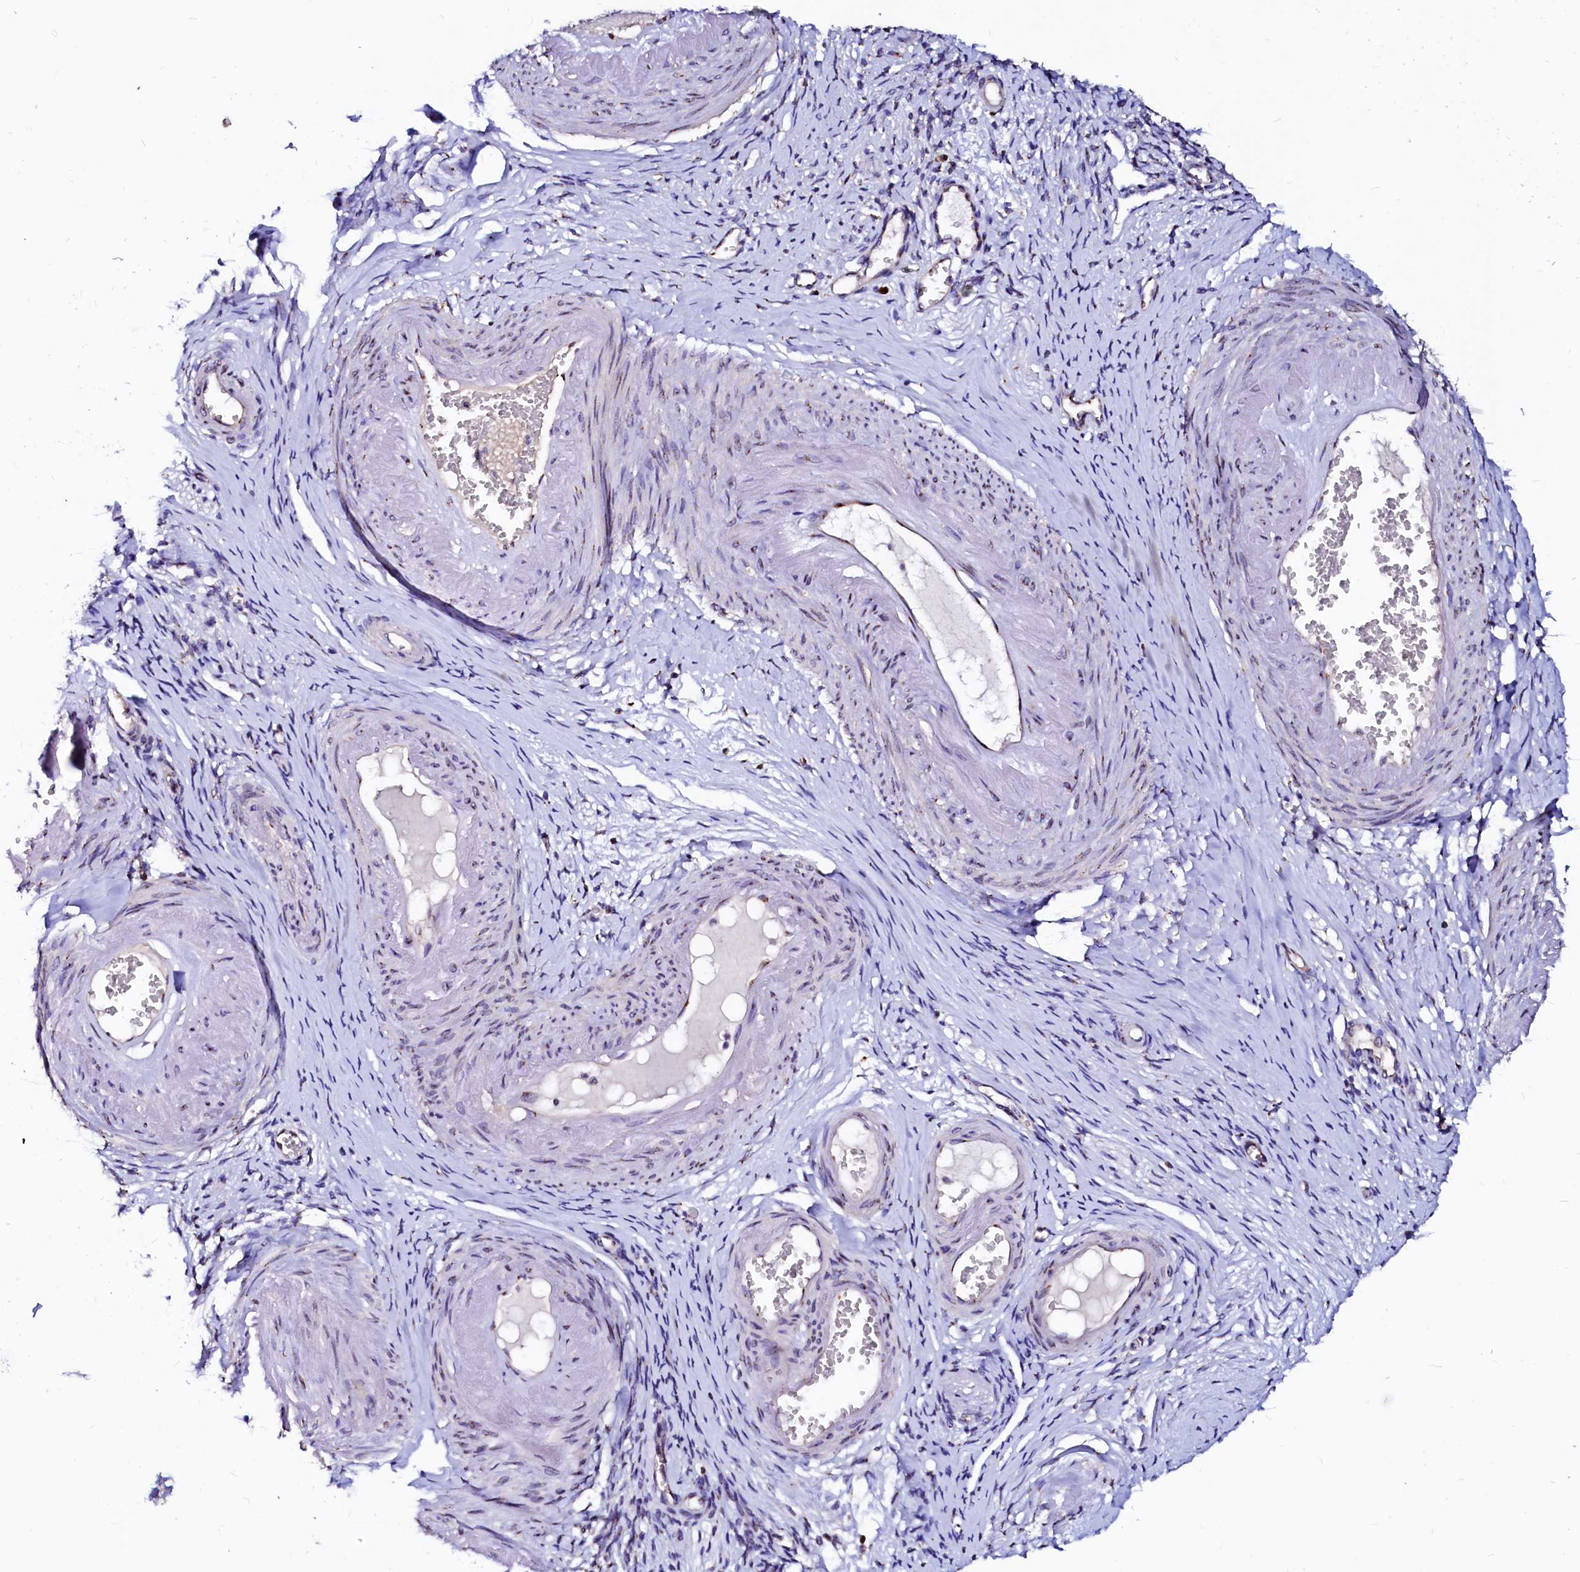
{"staining": {"intensity": "moderate", "quantity": "25%-75%", "location": "cytoplasmic/membranous"}, "tissue": "adipose tissue", "cell_type": "Adipocytes", "image_type": "normal", "snomed": [{"axis": "morphology", "description": "Normal tissue, NOS"}, {"axis": "topography", "description": "Vascular tissue"}, {"axis": "topography", "description": "Fallopian tube"}, {"axis": "topography", "description": "Ovary"}], "caption": "High-power microscopy captured an immunohistochemistry photomicrograph of benign adipose tissue, revealing moderate cytoplasmic/membranous positivity in approximately 25%-75% of adipocytes.", "gene": "LMAN1", "patient": {"sex": "female", "age": 67}}